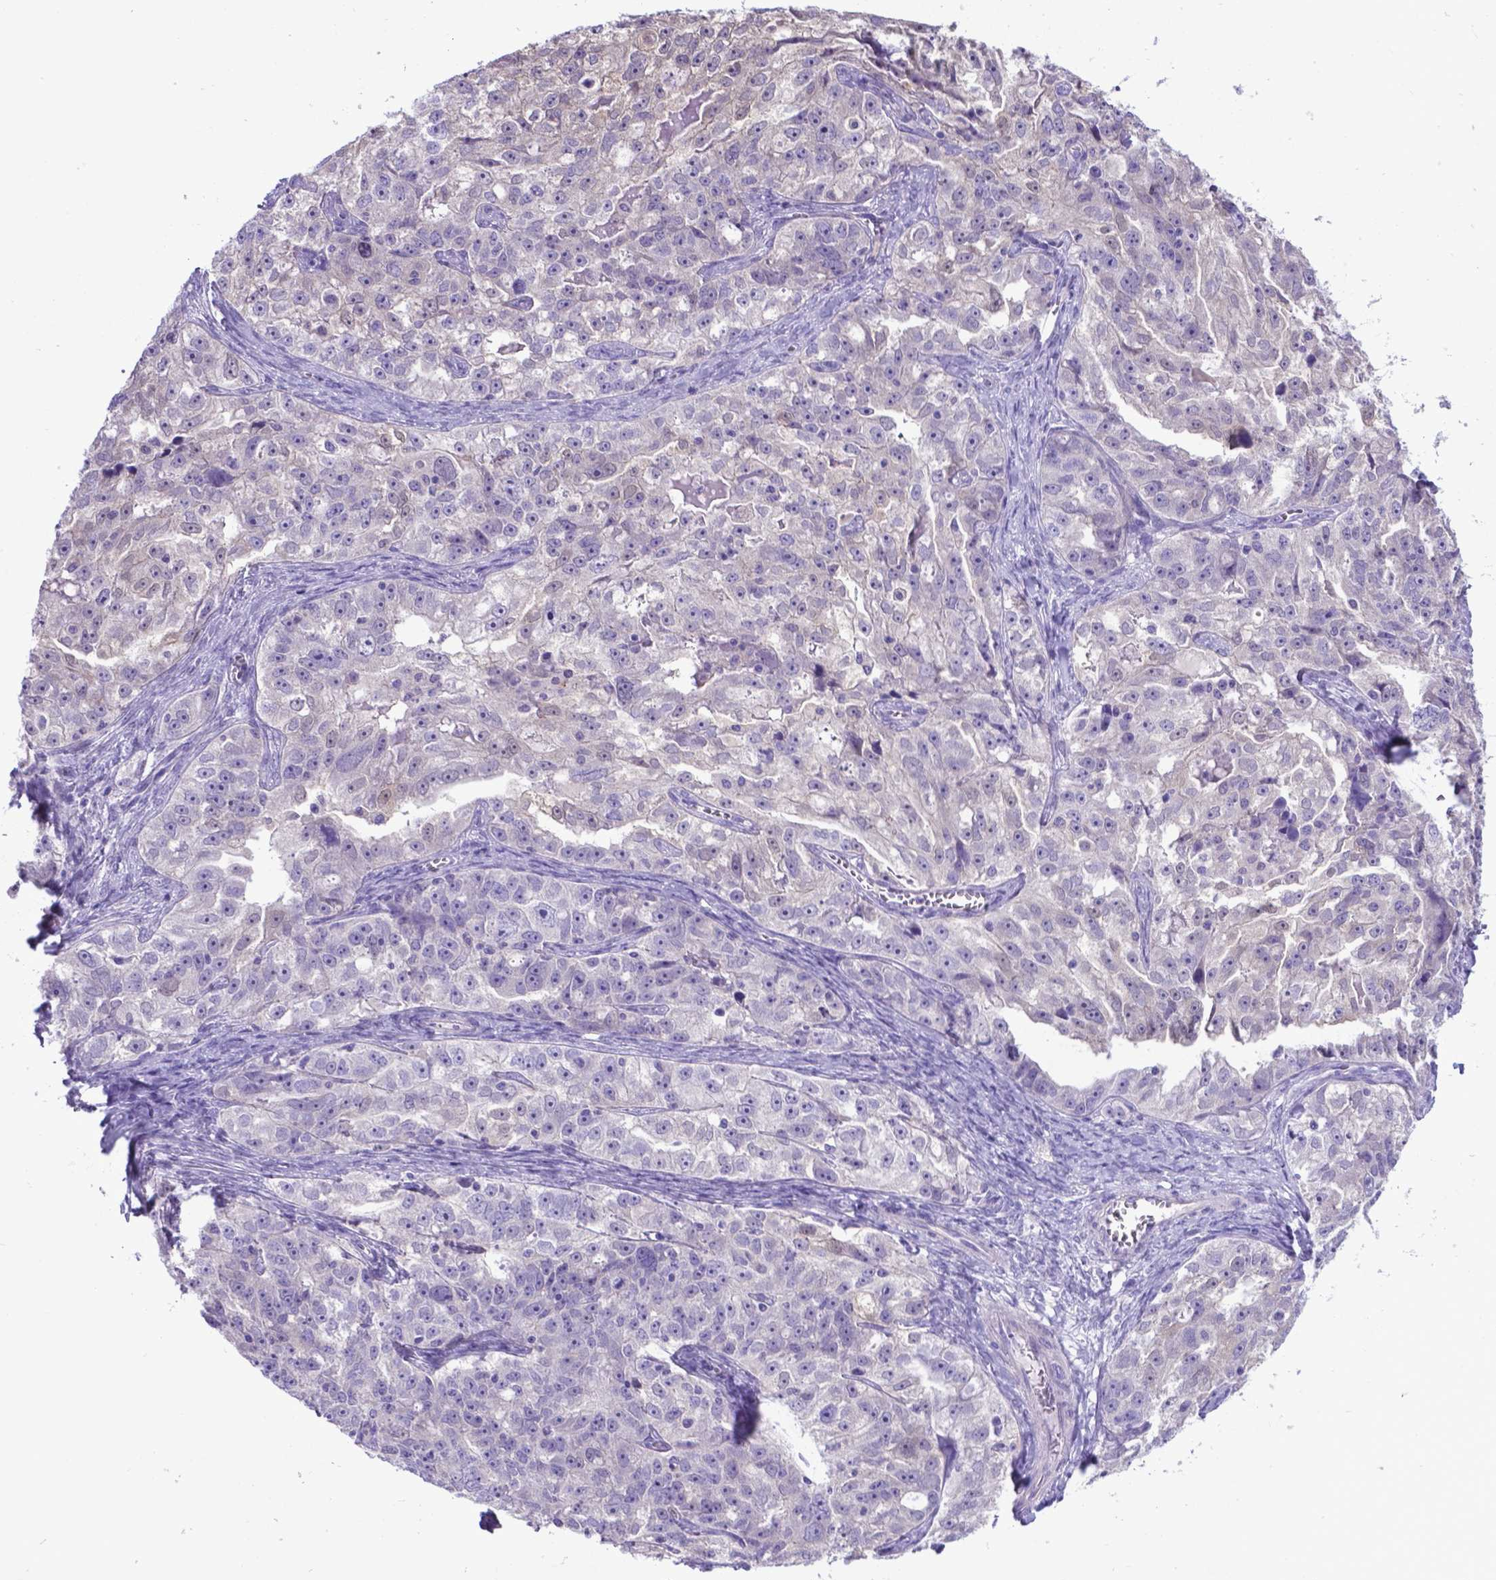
{"staining": {"intensity": "negative", "quantity": "none", "location": "none"}, "tissue": "ovarian cancer", "cell_type": "Tumor cells", "image_type": "cancer", "snomed": [{"axis": "morphology", "description": "Cystadenocarcinoma, serous, NOS"}, {"axis": "topography", "description": "Ovary"}], "caption": "This is an immunohistochemistry (IHC) photomicrograph of human ovarian serous cystadenocarcinoma. There is no expression in tumor cells.", "gene": "ADRA2B", "patient": {"sex": "female", "age": 51}}